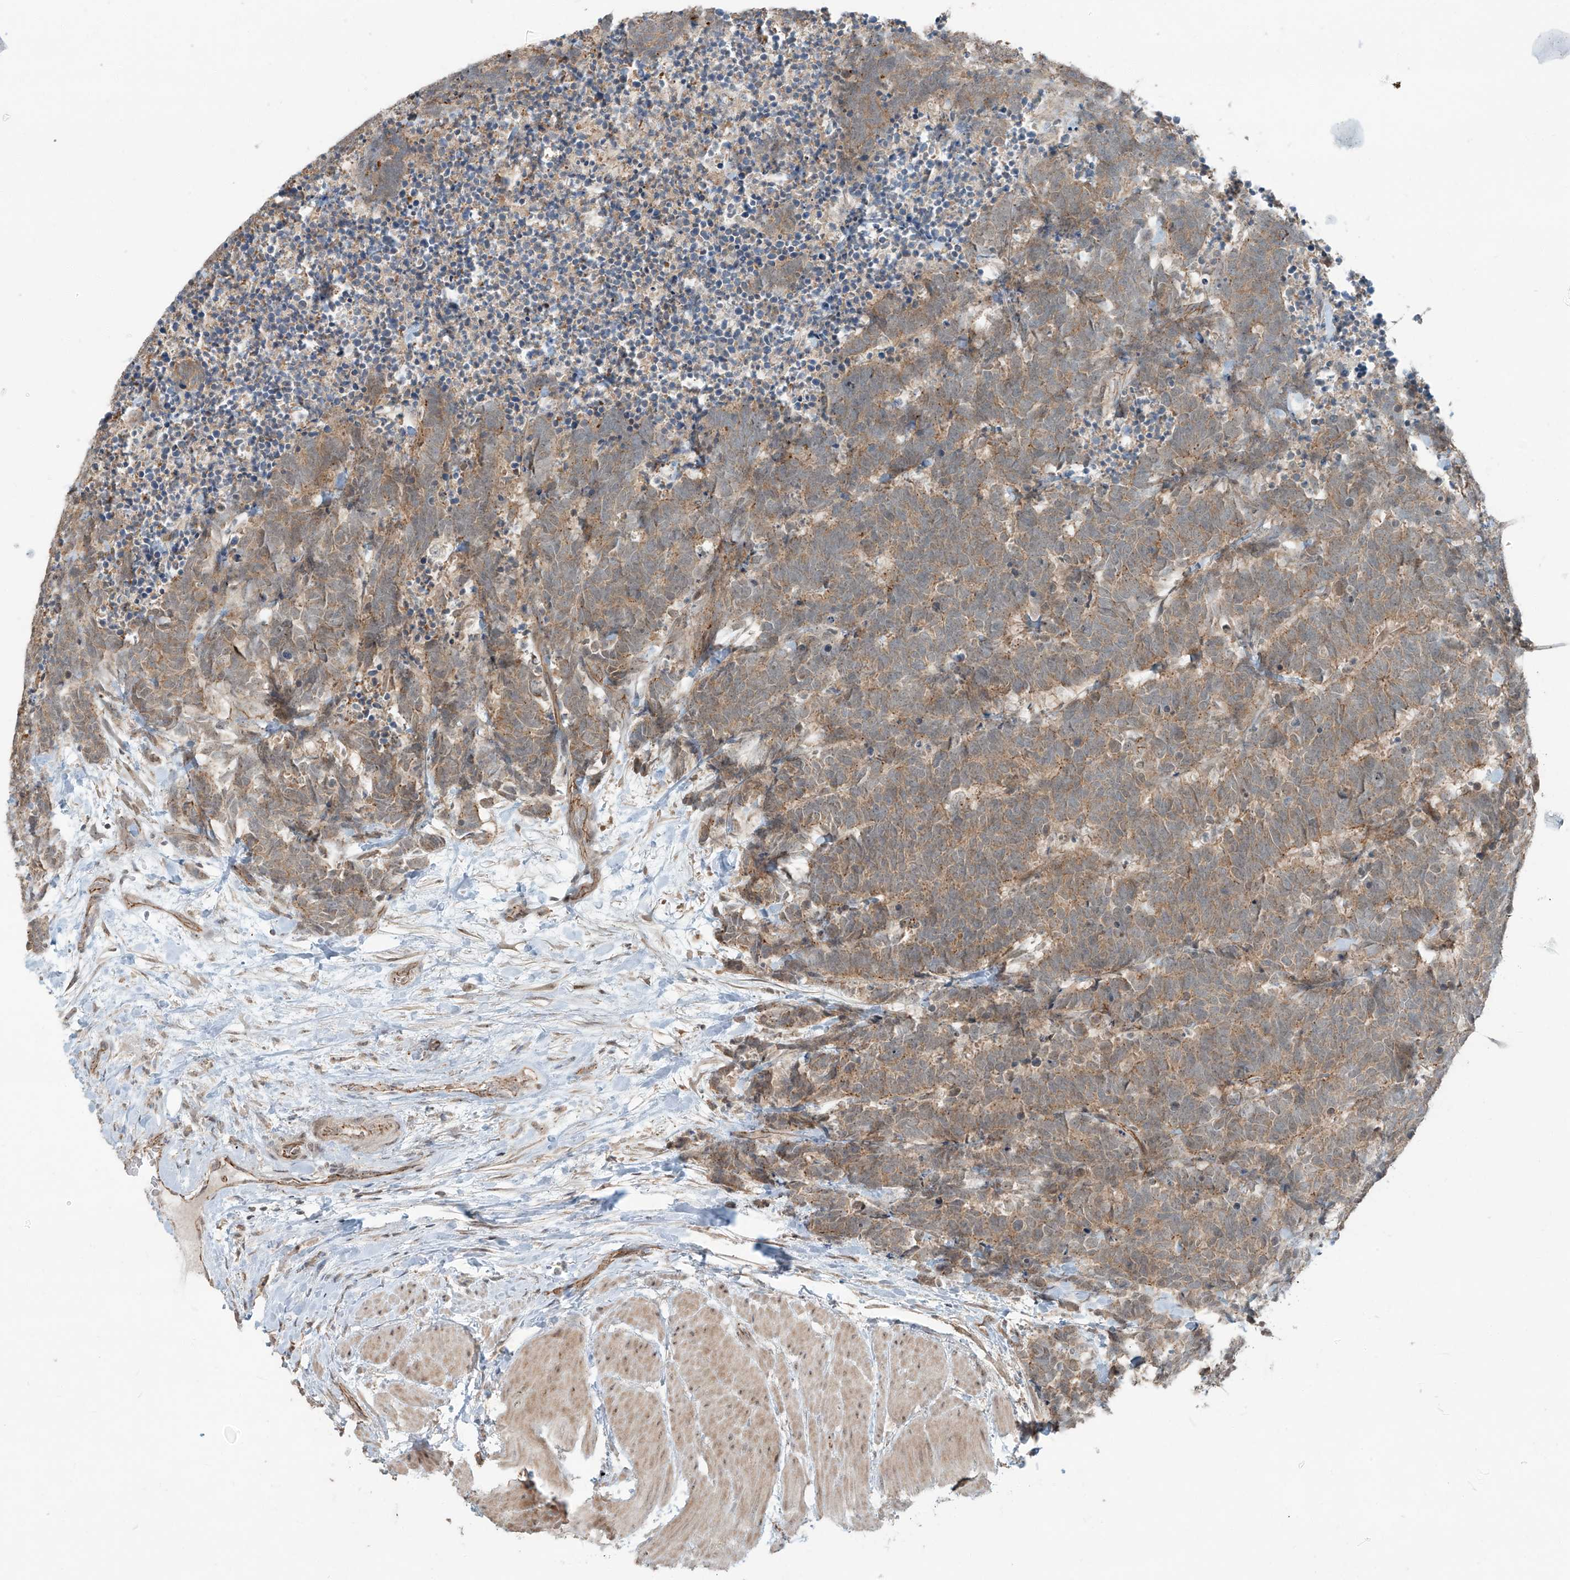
{"staining": {"intensity": "moderate", "quantity": ">75%", "location": "cytoplasmic/membranous"}, "tissue": "carcinoid", "cell_type": "Tumor cells", "image_type": "cancer", "snomed": [{"axis": "morphology", "description": "Carcinoma, NOS"}, {"axis": "morphology", "description": "Carcinoid, malignant, NOS"}, {"axis": "topography", "description": "Urinary bladder"}], "caption": "Carcinoid stained with a protein marker shows moderate staining in tumor cells.", "gene": "ZNF16", "patient": {"sex": "male", "age": 57}}